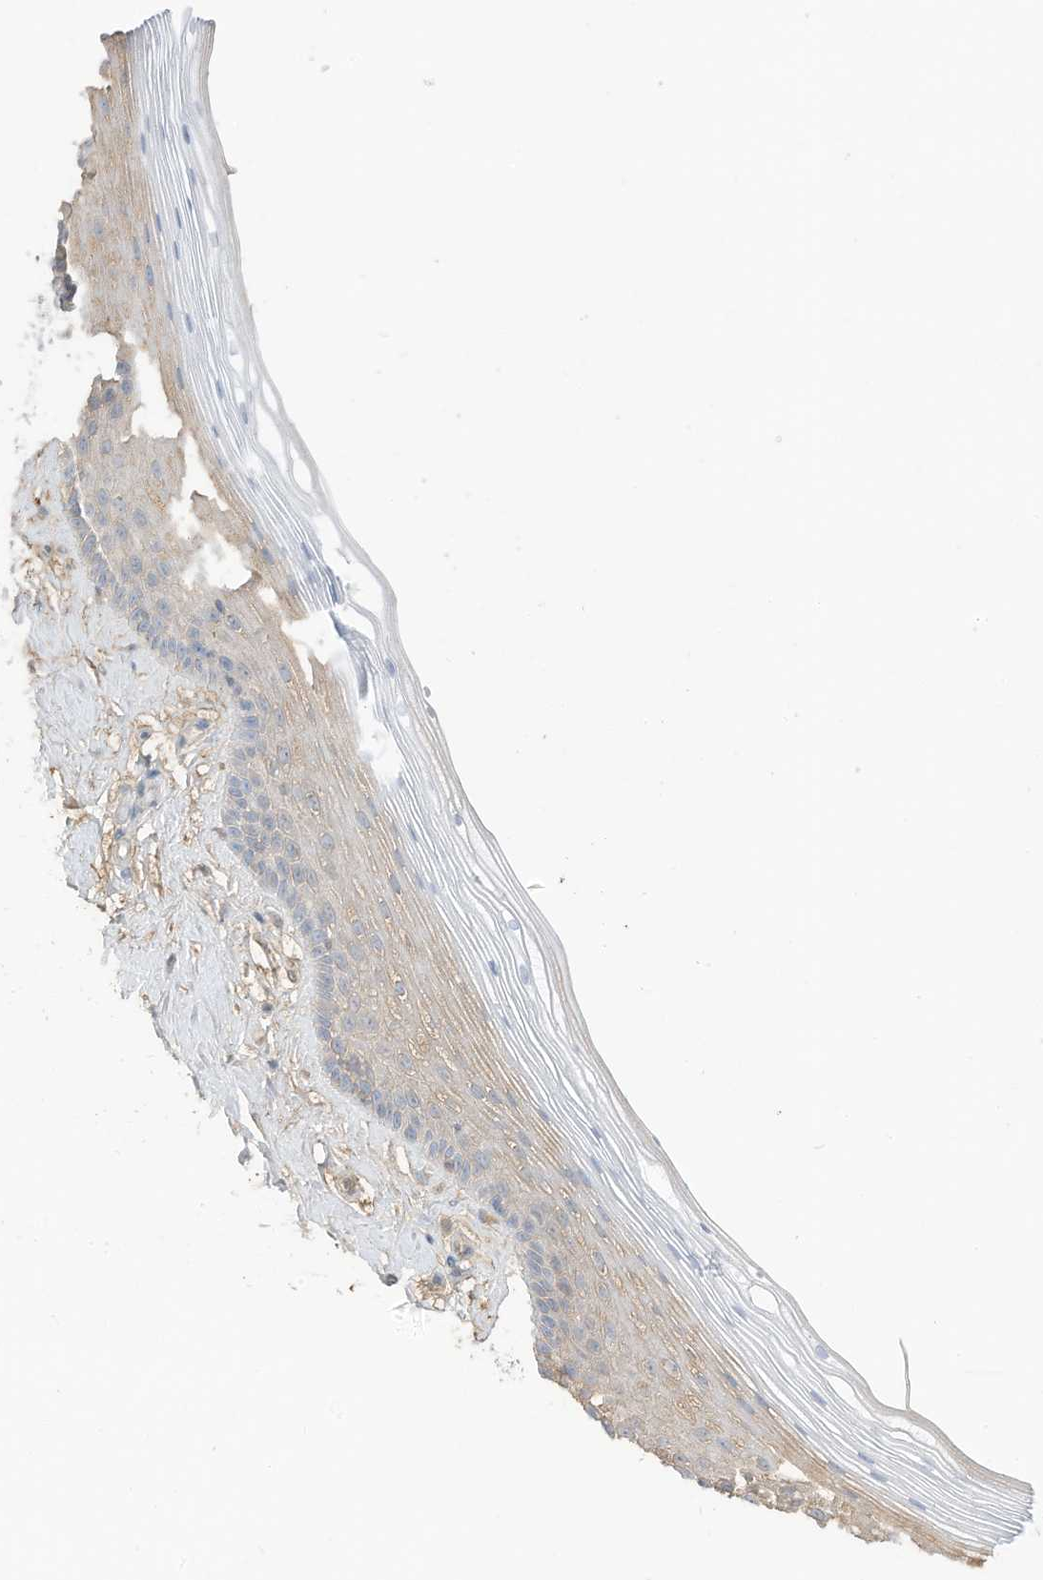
{"staining": {"intensity": "weak", "quantity": "<25%", "location": "cytoplasmic/membranous"}, "tissue": "vagina", "cell_type": "Squamous epithelial cells", "image_type": "normal", "snomed": [{"axis": "morphology", "description": "Normal tissue, NOS"}, {"axis": "topography", "description": "Vagina"}], "caption": "This is a histopathology image of immunohistochemistry staining of normal vagina, which shows no expression in squamous epithelial cells. The staining was performed using DAB to visualize the protein expression in brown, while the nuclei were stained in blue with hematoxylin (Magnification: 20x).", "gene": "HSD17B13", "patient": {"sex": "female", "age": 46}}